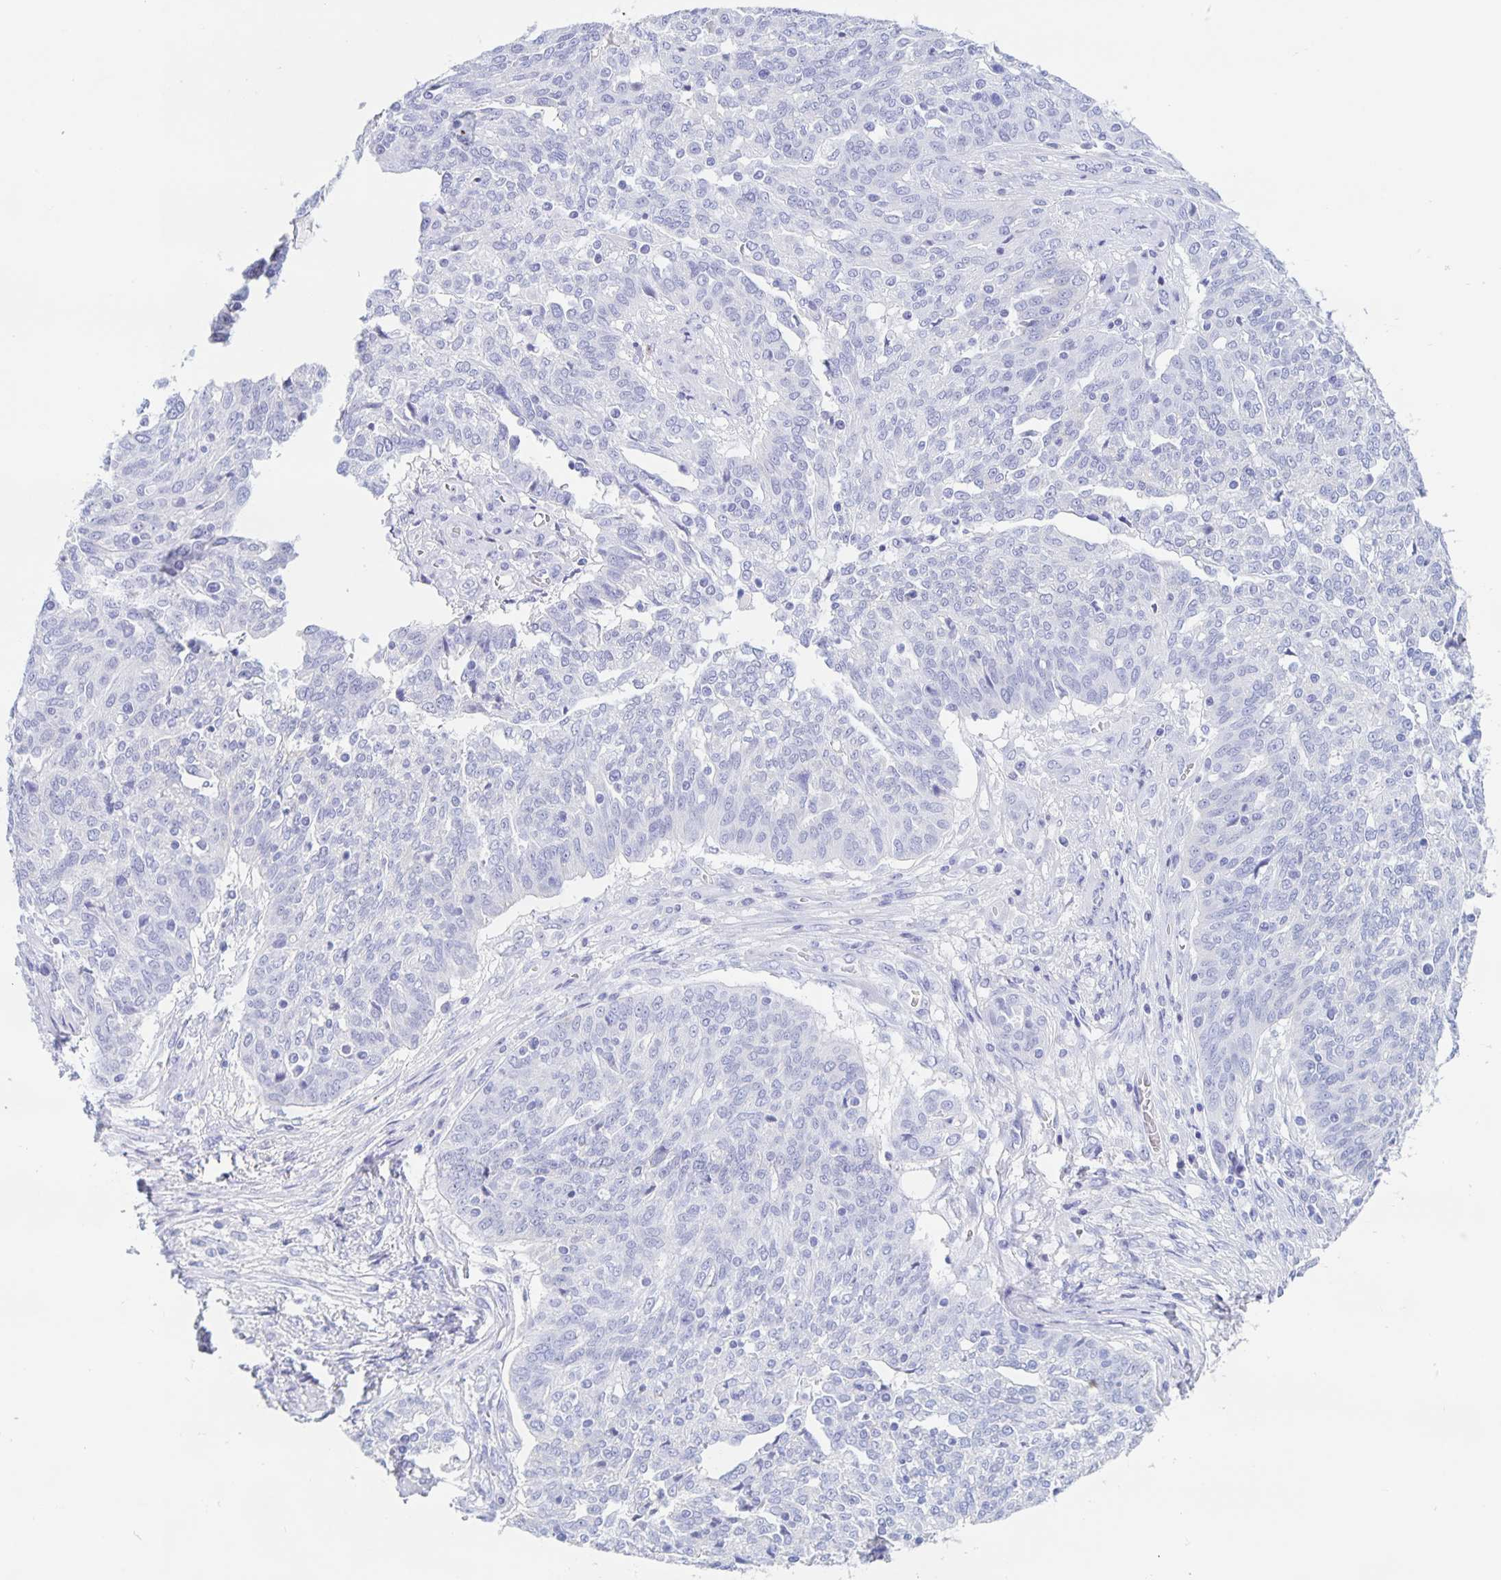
{"staining": {"intensity": "negative", "quantity": "none", "location": "none"}, "tissue": "ovarian cancer", "cell_type": "Tumor cells", "image_type": "cancer", "snomed": [{"axis": "morphology", "description": "Cystadenocarcinoma, serous, NOS"}, {"axis": "topography", "description": "Ovary"}], "caption": "High magnification brightfield microscopy of ovarian cancer (serous cystadenocarcinoma) stained with DAB (brown) and counterstained with hematoxylin (blue): tumor cells show no significant staining.", "gene": "DMBT1", "patient": {"sex": "female", "age": 67}}